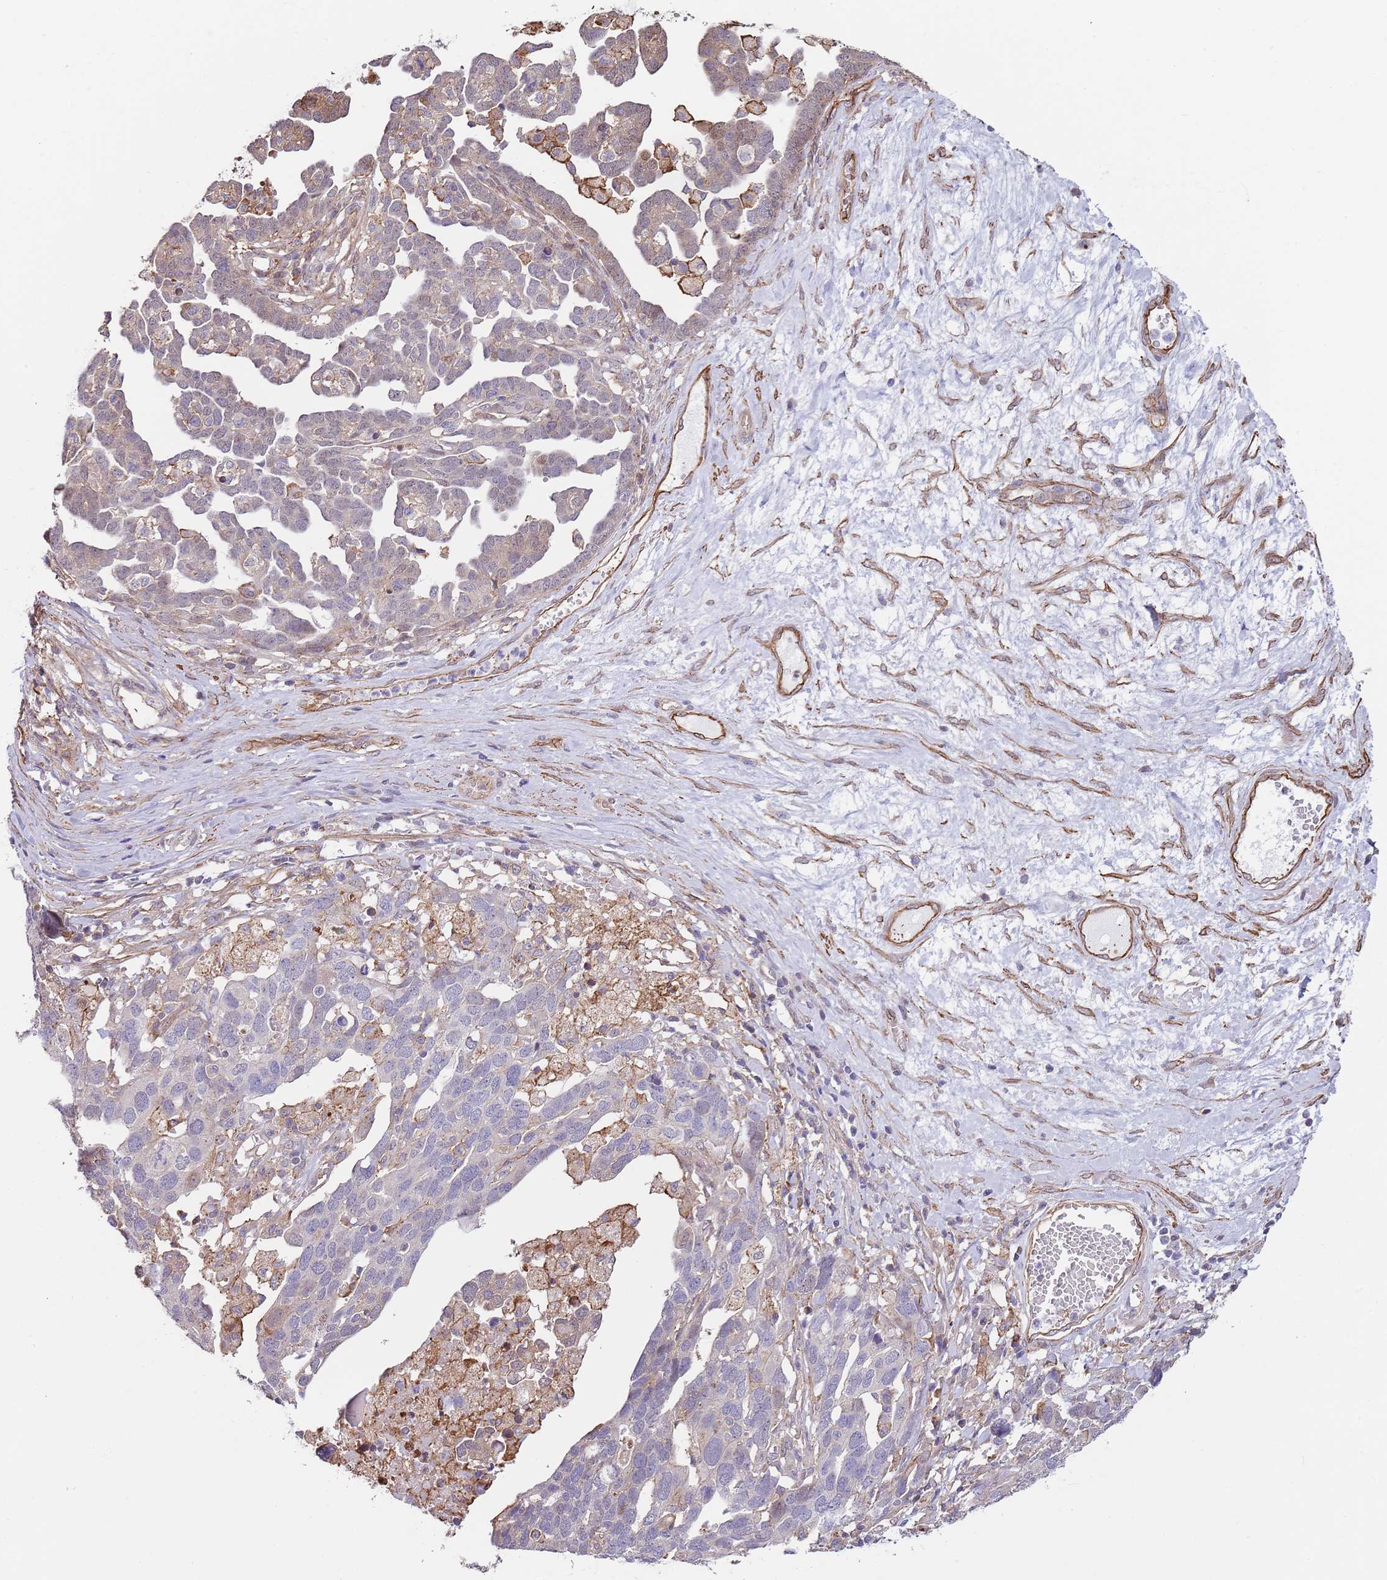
{"staining": {"intensity": "weak", "quantity": "<25%", "location": "cytoplasmic/membranous"}, "tissue": "ovarian cancer", "cell_type": "Tumor cells", "image_type": "cancer", "snomed": [{"axis": "morphology", "description": "Cystadenocarcinoma, serous, NOS"}, {"axis": "topography", "description": "Ovary"}], "caption": "Tumor cells show no significant positivity in ovarian cancer (serous cystadenocarcinoma). The staining was performed using DAB to visualize the protein expression in brown, while the nuclei were stained in blue with hematoxylin (Magnification: 20x).", "gene": "BPNT1", "patient": {"sex": "female", "age": 54}}